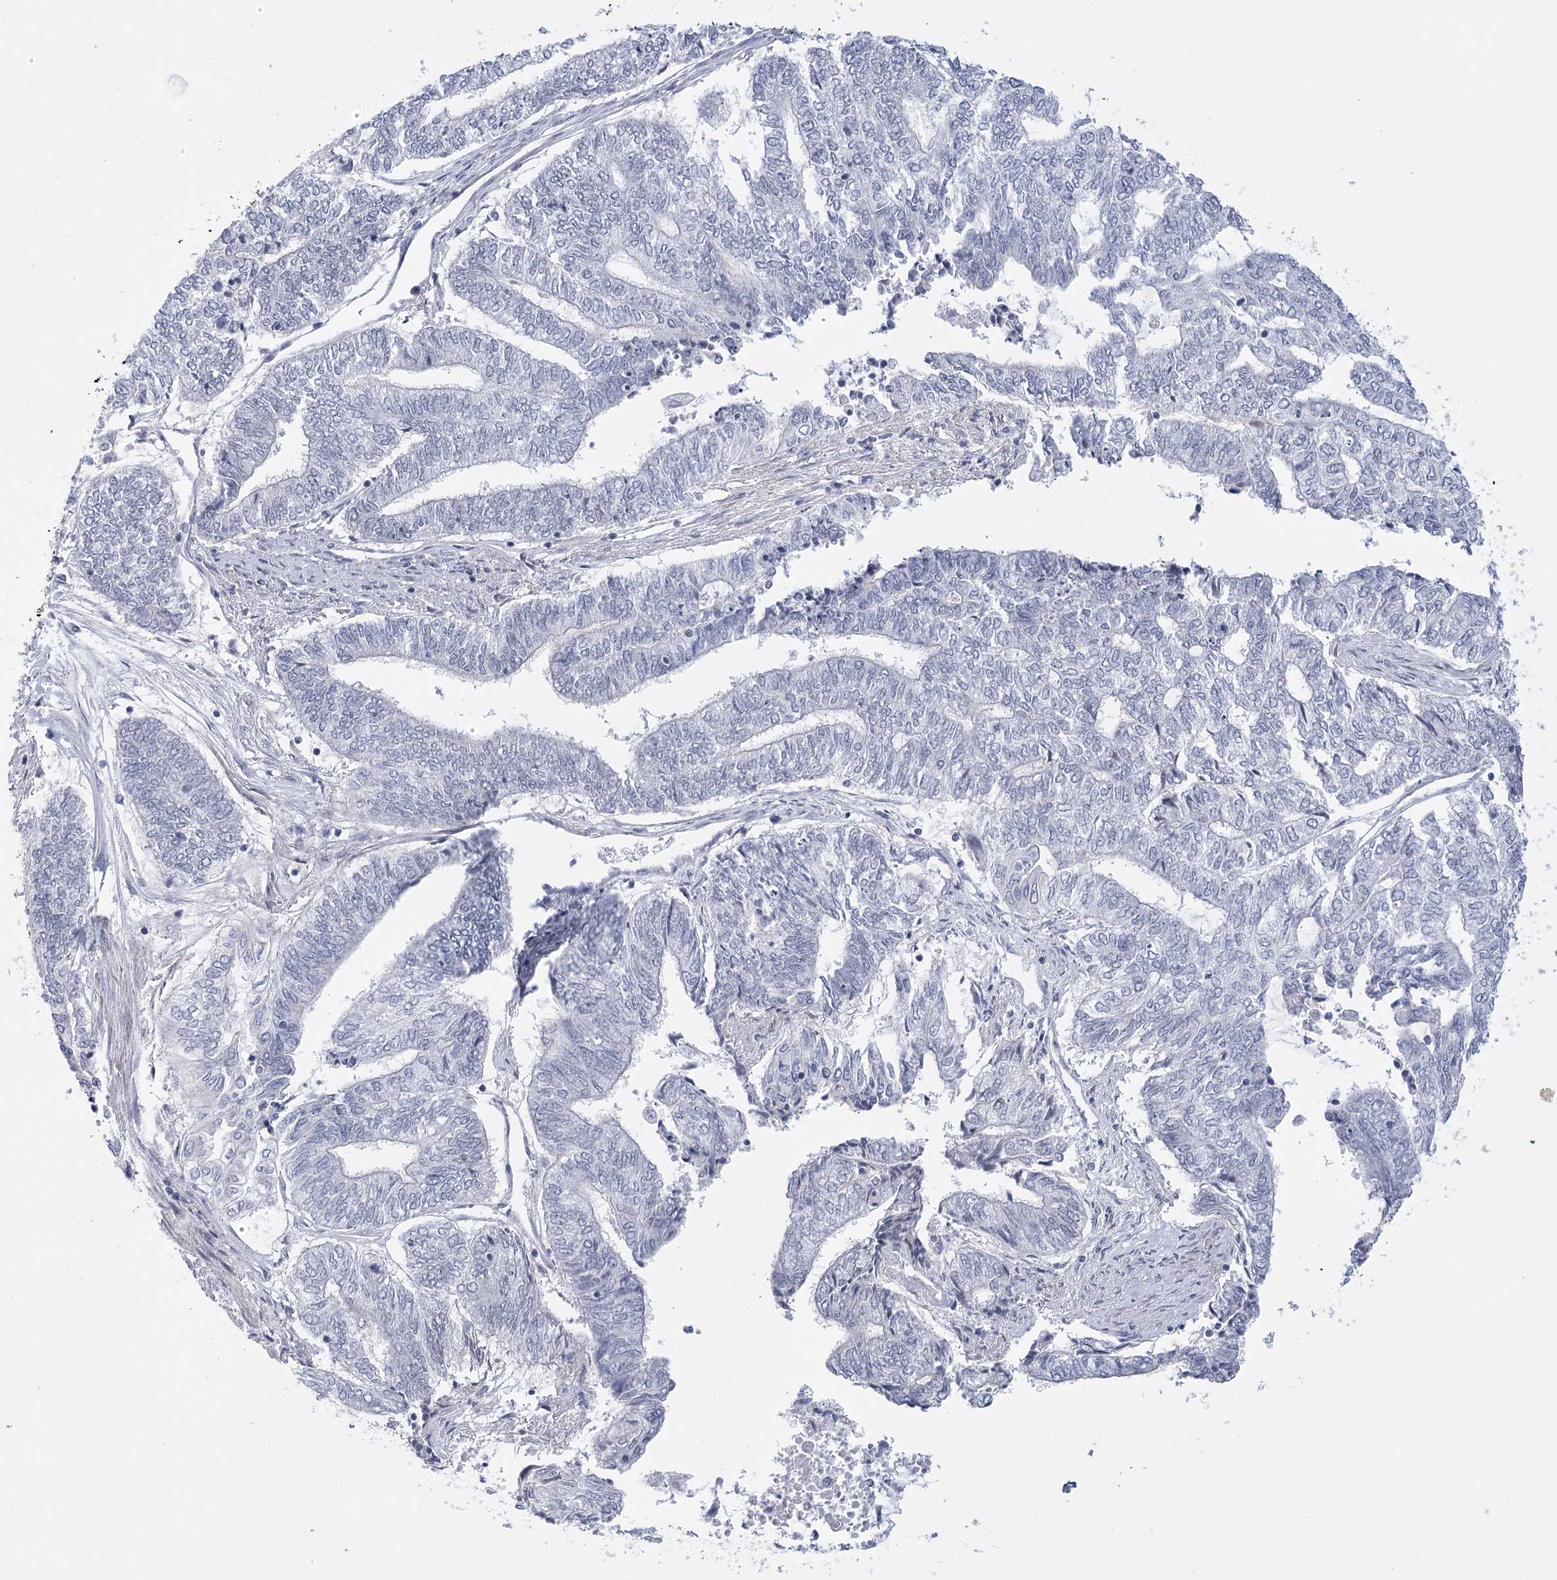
{"staining": {"intensity": "negative", "quantity": "none", "location": "none"}, "tissue": "endometrial cancer", "cell_type": "Tumor cells", "image_type": "cancer", "snomed": [{"axis": "morphology", "description": "Adenocarcinoma, NOS"}, {"axis": "topography", "description": "Uterus"}, {"axis": "topography", "description": "Endometrium"}], "caption": "IHC image of neoplastic tissue: endometrial adenocarcinoma stained with DAB shows no significant protein expression in tumor cells. (Stains: DAB IHC with hematoxylin counter stain, Microscopy: brightfield microscopy at high magnification).", "gene": "FAM76B", "patient": {"sex": "female", "age": 70}}